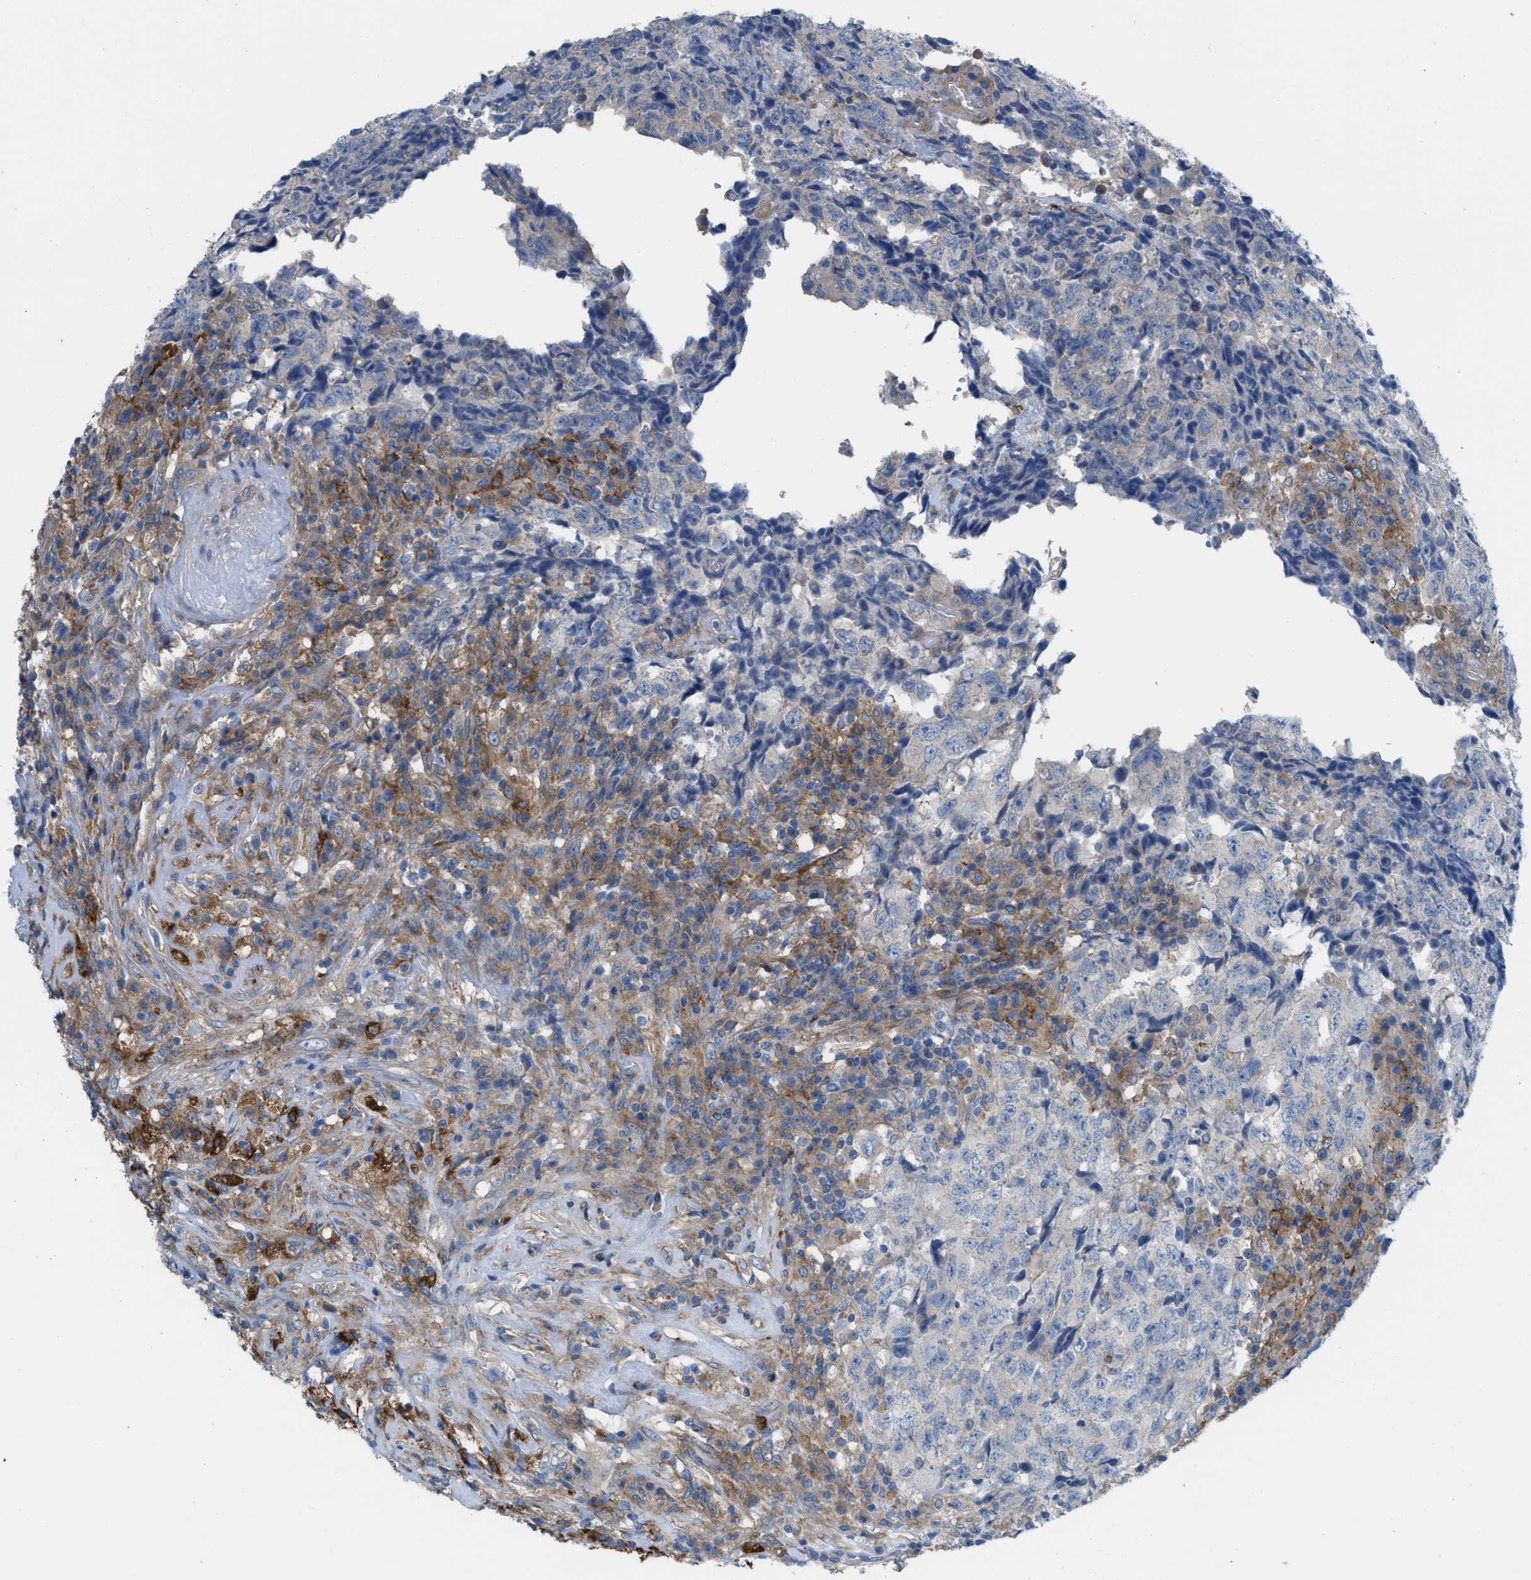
{"staining": {"intensity": "negative", "quantity": "none", "location": "none"}, "tissue": "testis cancer", "cell_type": "Tumor cells", "image_type": "cancer", "snomed": [{"axis": "morphology", "description": "Necrosis, NOS"}, {"axis": "morphology", "description": "Carcinoma, Embryonal, NOS"}, {"axis": "topography", "description": "Testis"}], "caption": "Human testis embryonal carcinoma stained for a protein using immunohistochemistry reveals no expression in tumor cells.", "gene": "EGFR", "patient": {"sex": "male", "age": 19}}